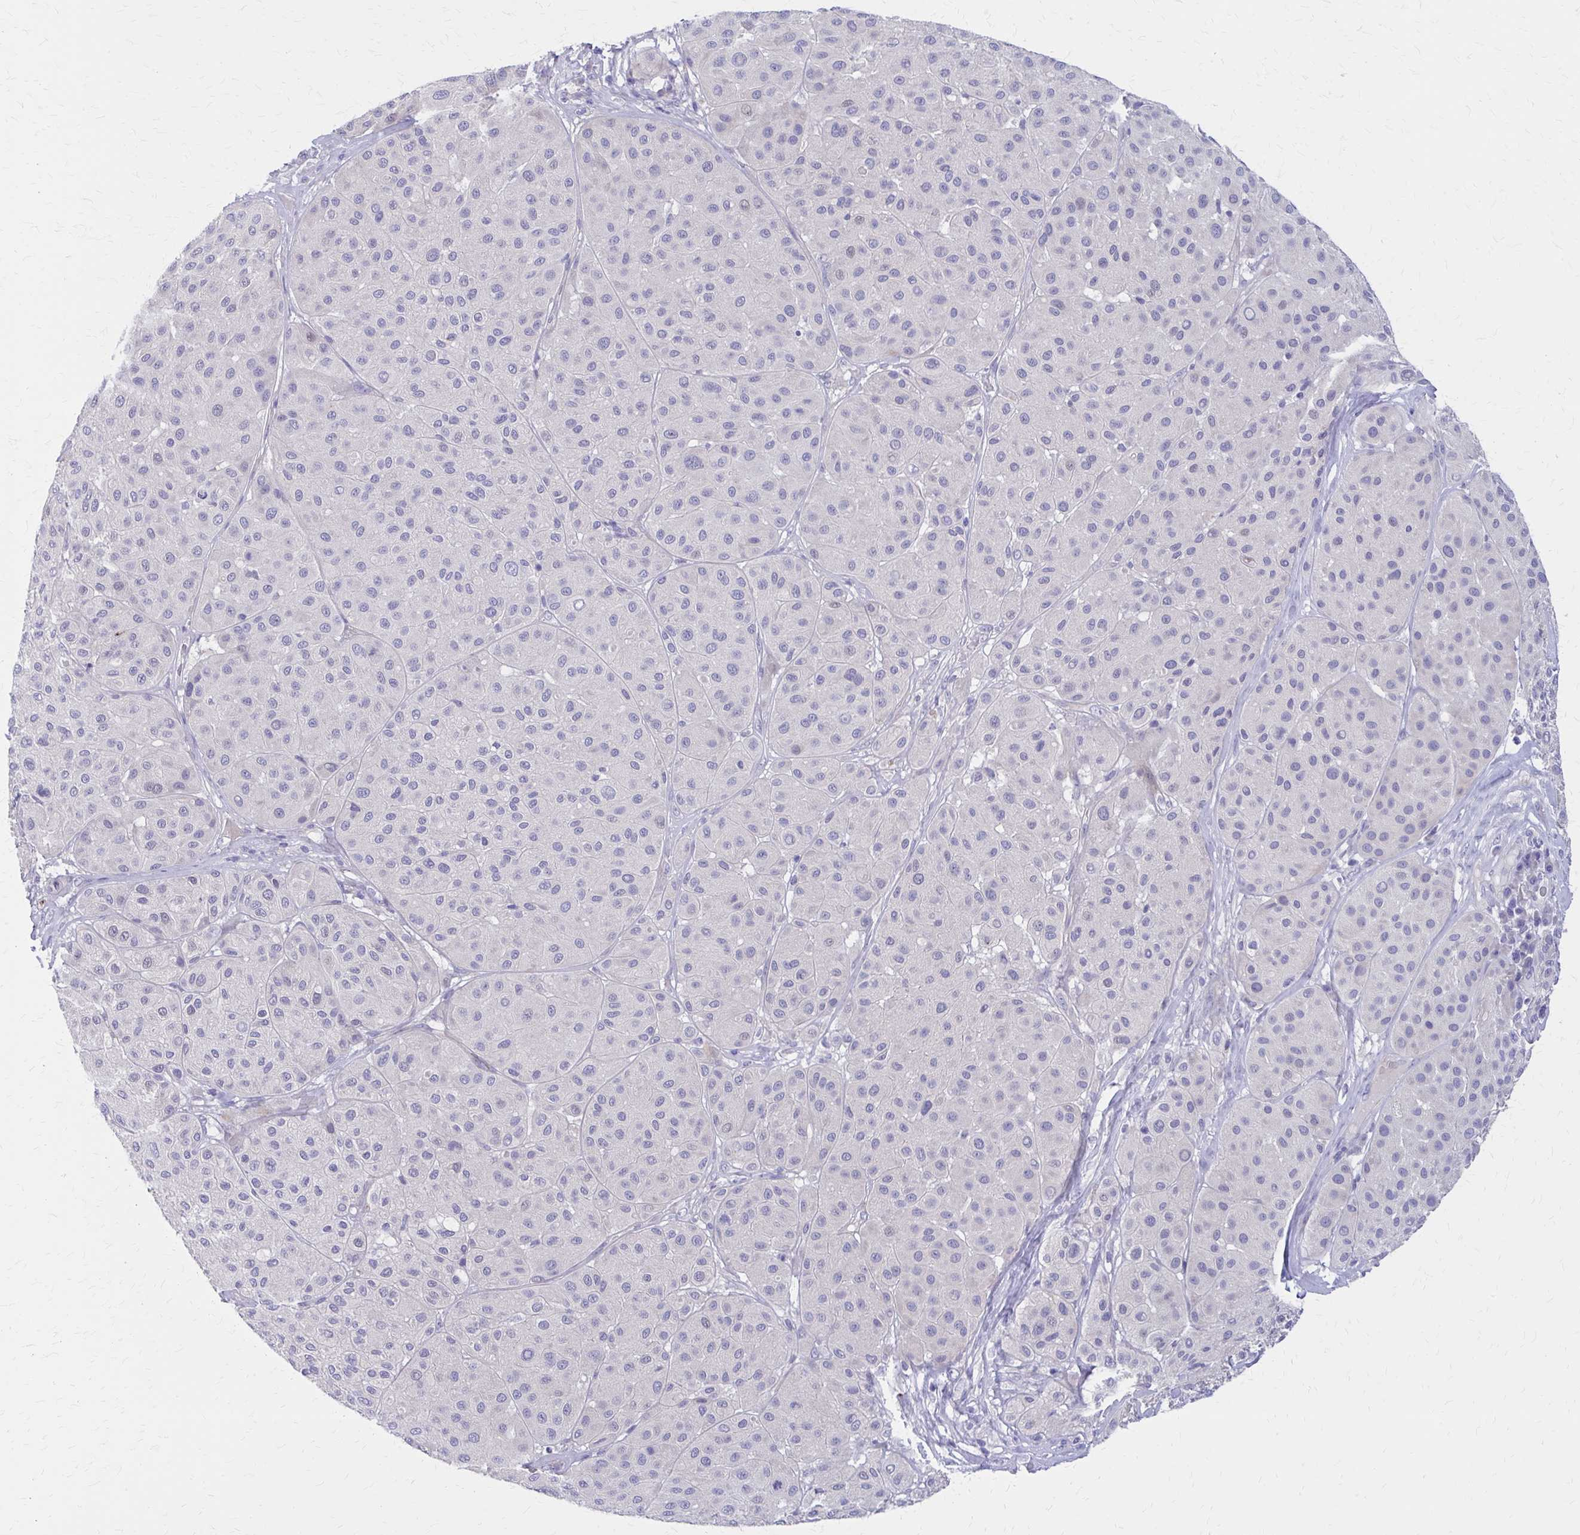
{"staining": {"intensity": "negative", "quantity": "none", "location": "none"}, "tissue": "melanoma", "cell_type": "Tumor cells", "image_type": "cancer", "snomed": [{"axis": "morphology", "description": "Malignant melanoma, Metastatic site"}, {"axis": "topography", "description": "Smooth muscle"}], "caption": "Immunohistochemistry of melanoma displays no expression in tumor cells.", "gene": "GLYATL2", "patient": {"sex": "male", "age": 41}}